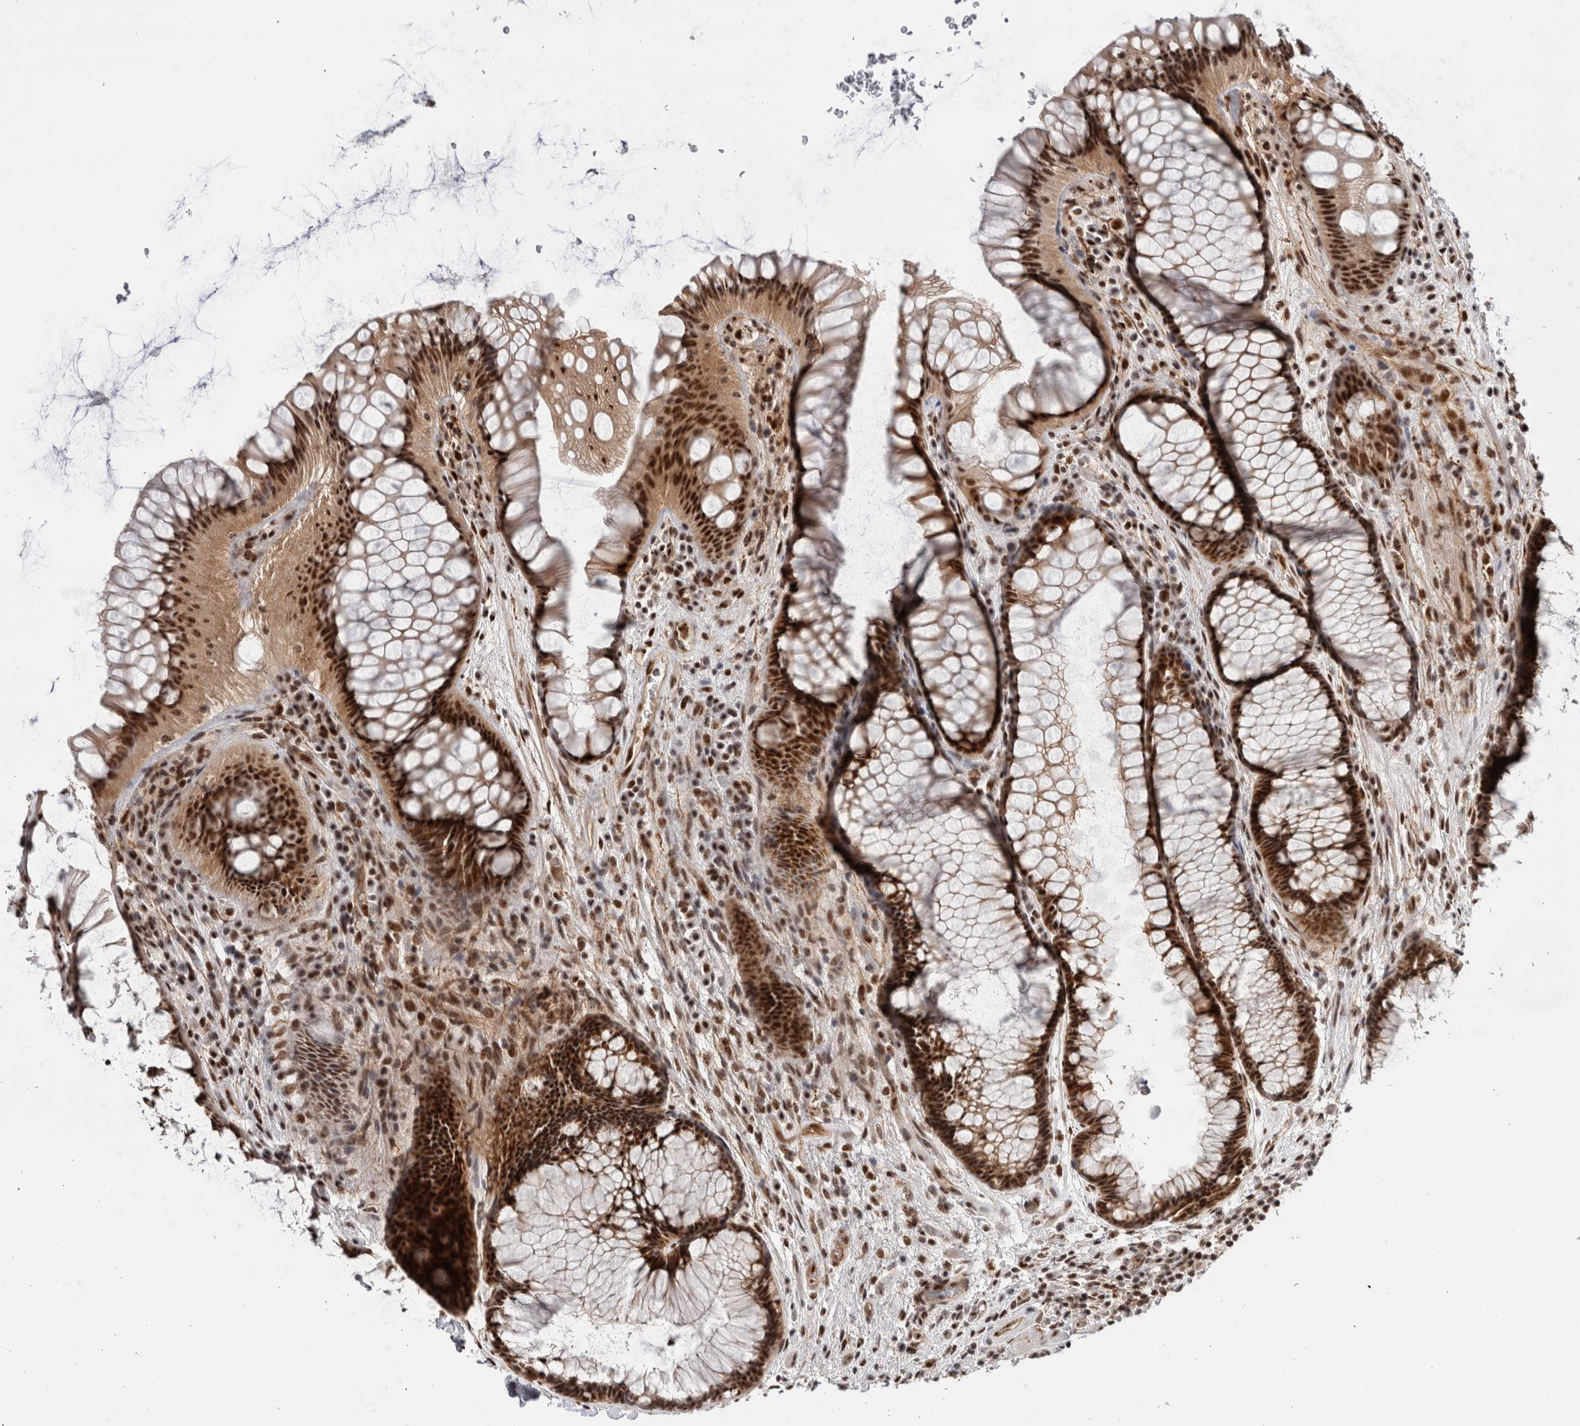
{"staining": {"intensity": "strong", "quantity": ">75%", "location": "nuclear"}, "tissue": "rectum", "cell_type": "Glandular cells", "image_type": "normal", "snomed": [{"axis": "morphology", "description": "Normal tissue, NOS"}, {"axis": "topography", "description": "Rectum"}], "caption": "This micrograph exhibits unremarkable rectum stained with immunohistochemistry to label a protein in brown. The nuclear of glandular cells show strong positivity for the protein. Nuclei are counter-stained blue.", "gene": "MKNK1", "patient": {"sex": "male", "age": 51}}